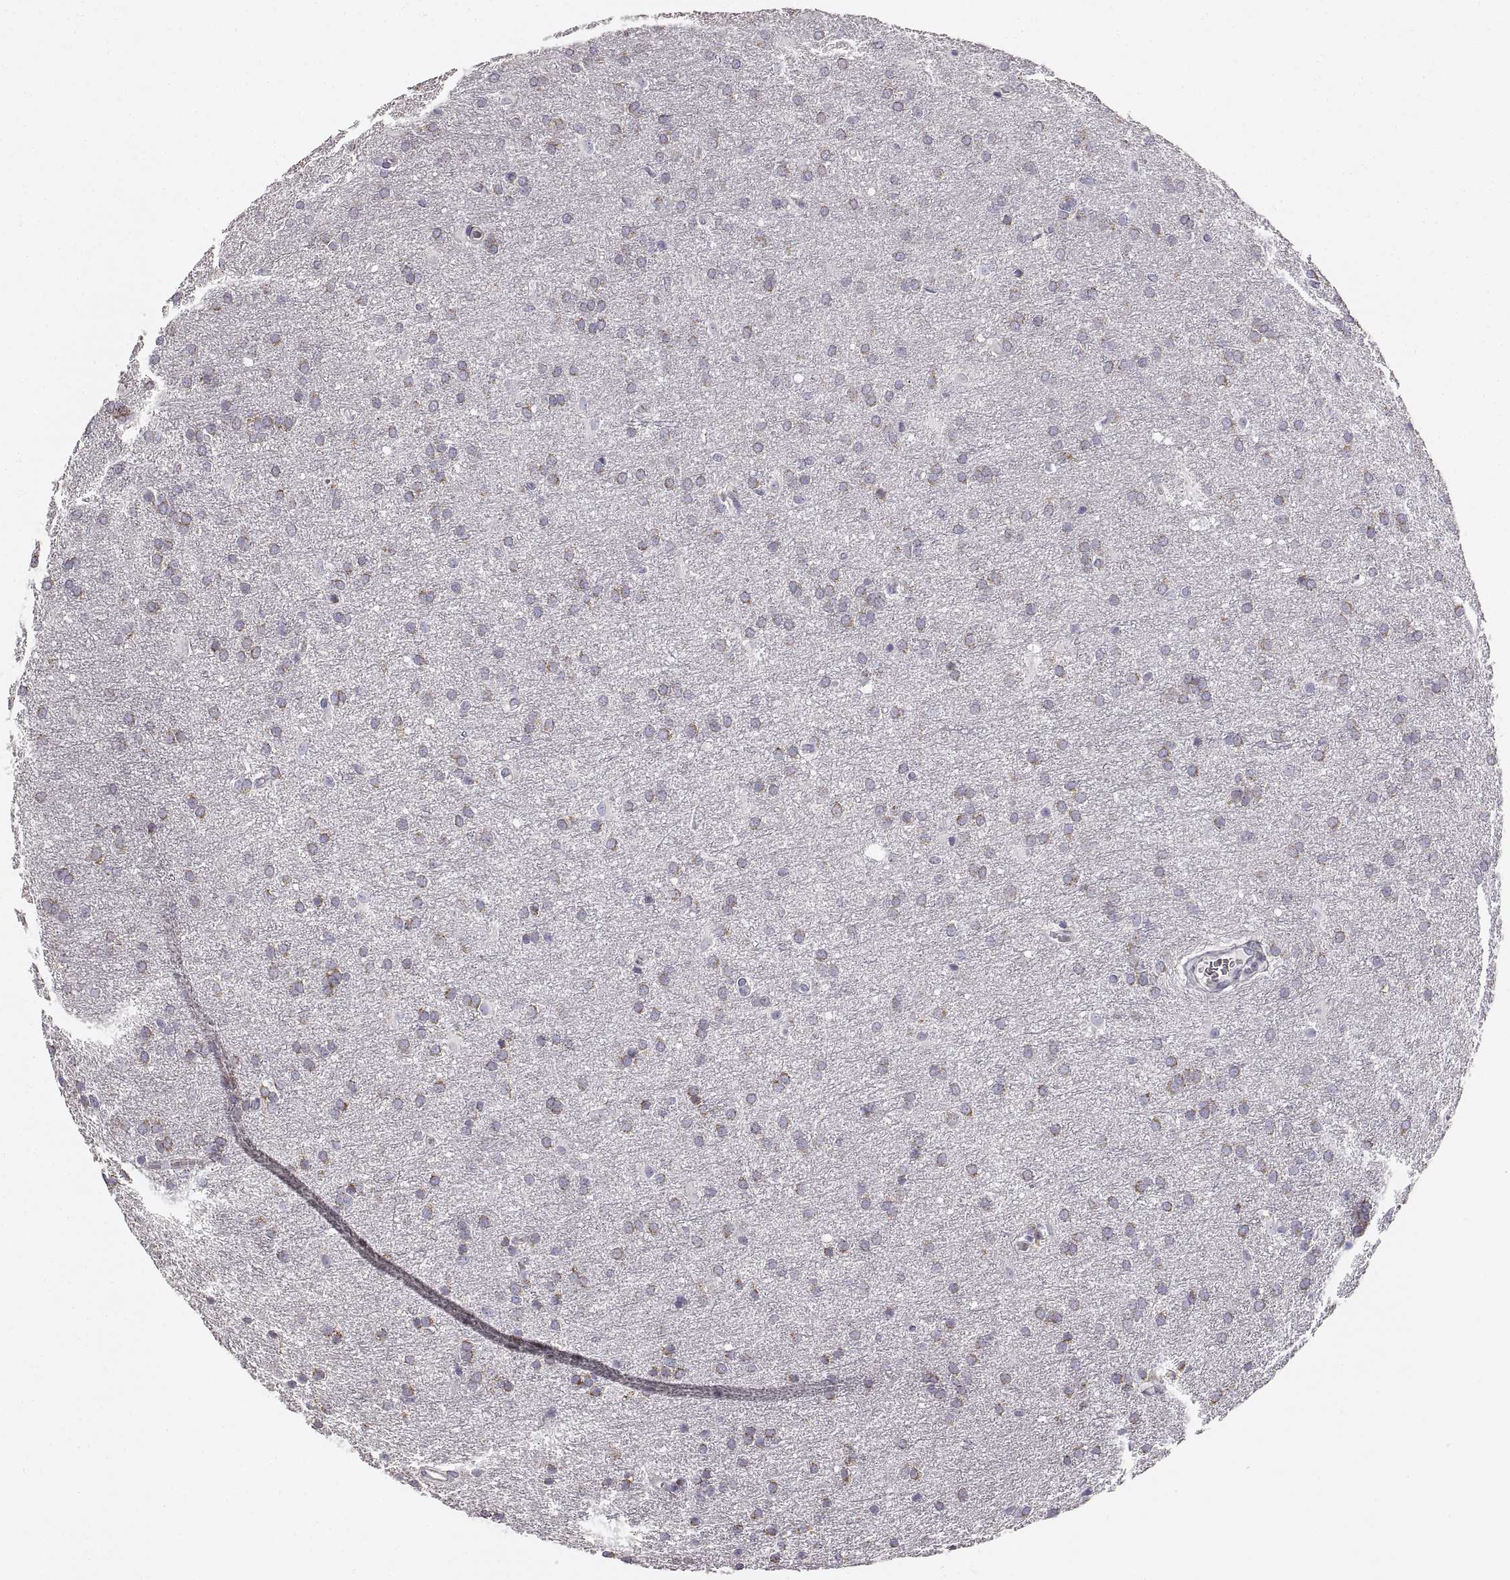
{"staining": {"intensity": "negative", "quantity": "none", "location": "none"}, "tissue": "glioma", "cell_type": "Tumor cells", "image_type": "cancer", "snomed": [{"axis": "morphology", "description": "Glioma, malignant, Low grade"}, {"axis": "topography", "description": "Brain"}], "caption": "This micrograph is of low-grade glioma (malignant) stained with immunohistochemistry to label a protein in brown with the nuclei are counter-stained blue. There is no staining in tumor cells. (DAB (3,3'-diaminobenzidine) IHC visualized using brightfield microscopy, high magnification).", "gene": "RDH13", "patient": {"sex": "female", "age": 32}}